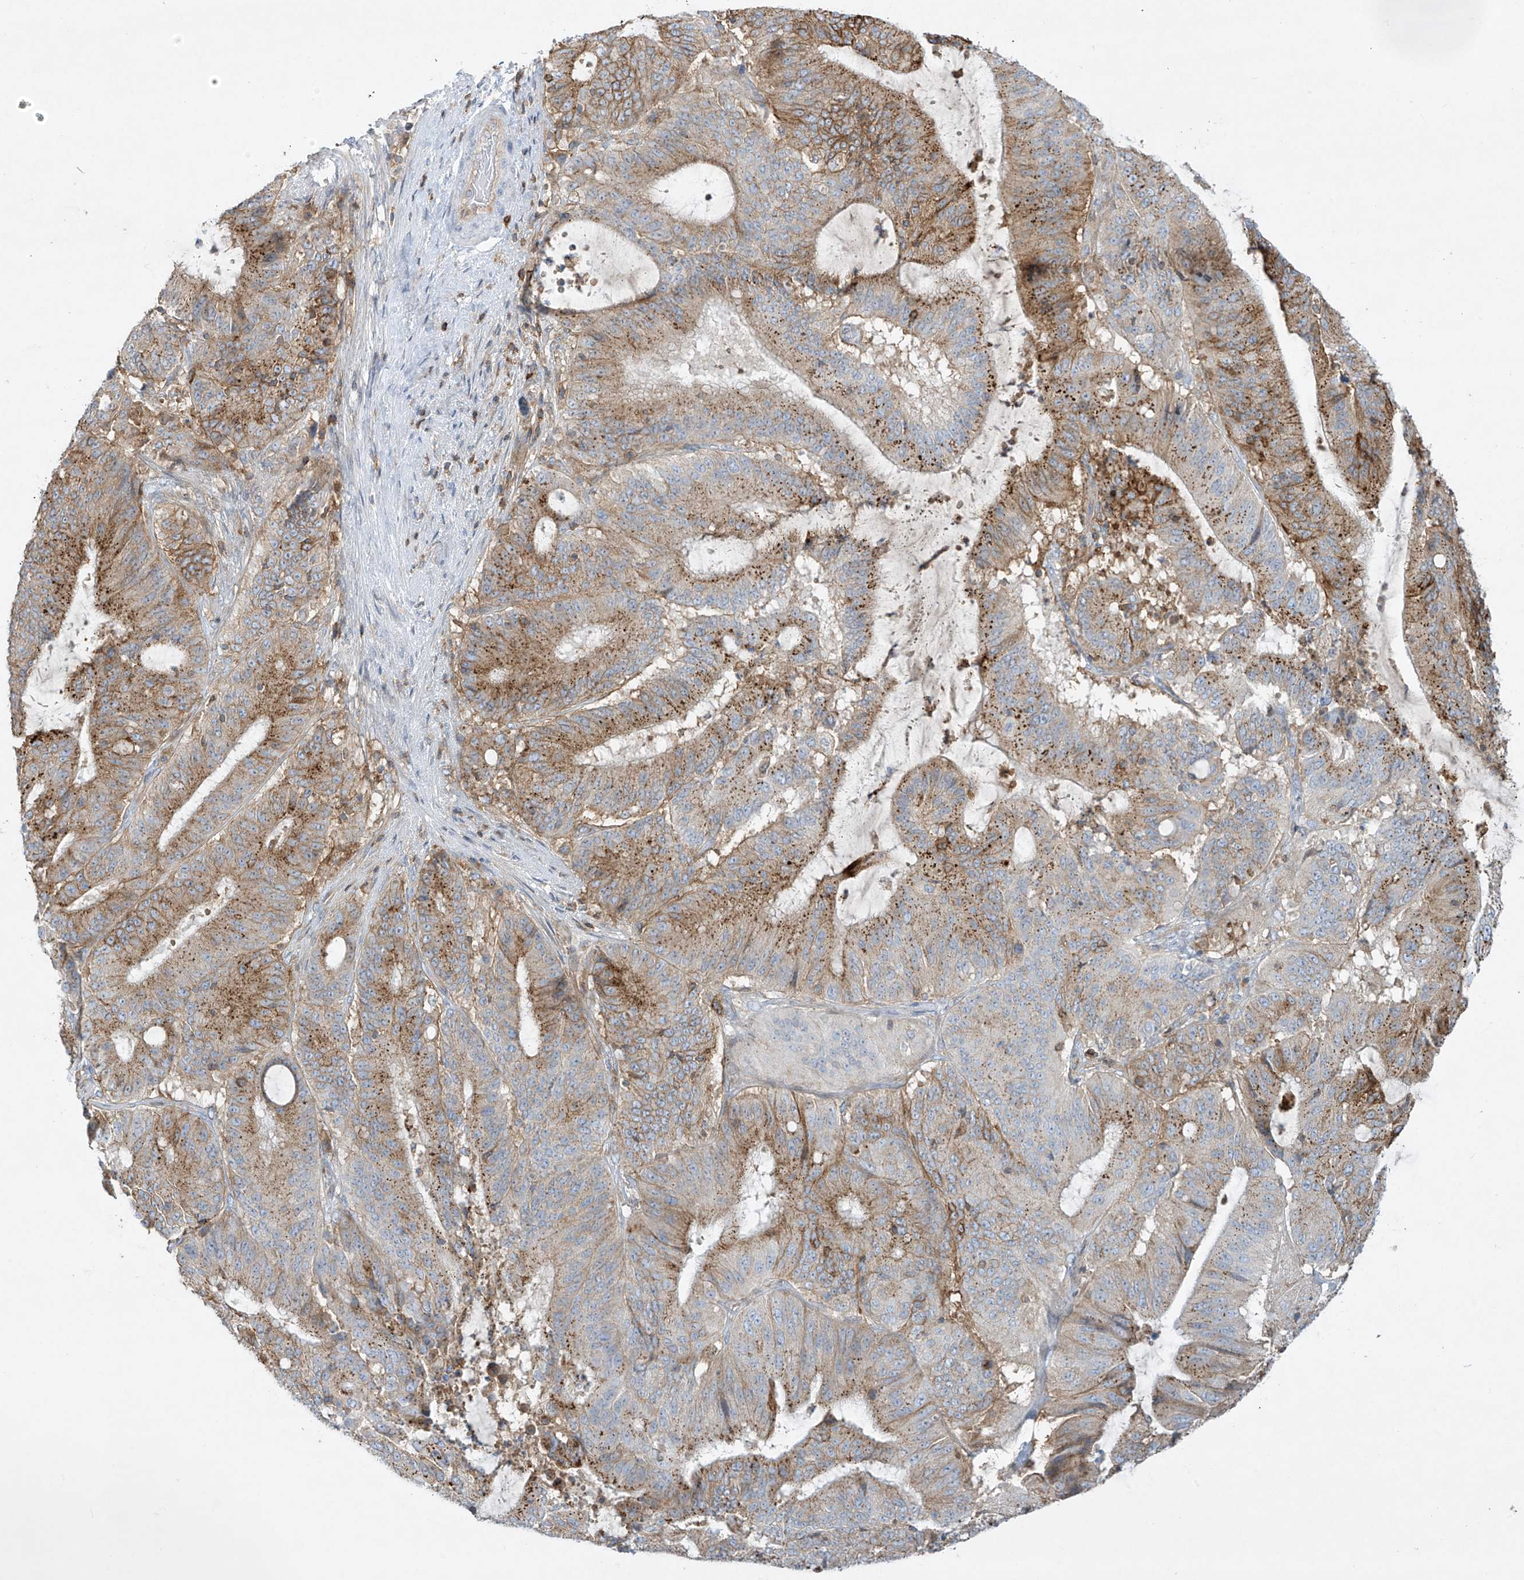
{"staining": {"intensity": "strong", "quantity": "25%-75%", "location": "cytoplasmic/membranous"}, "tissue": "liver cancer", "cell_type": "Tumor cells", "image_type": "cancer", "snomed": [{"axis": "morphology", "description": "Normal tissue, NOS"}, {"axis": "morphology", "description": "Cholangiocarcinoma"}, {"axis": "topography", "description": "Liver"}, {"axis": "topography", "description": "Peripheral nerve tissue"}], "caption": "This histopathology image demonstrates liver cholangiocarcinoma stained with immunohistochemistry to label a protein in brown. The cytoplasmic/membranous of tumor cells show strong positivity for the protein. Nuclei are counter-stained blue.", "gene": "HLA-E", "patient": {"sex": "female", "age": 73}}